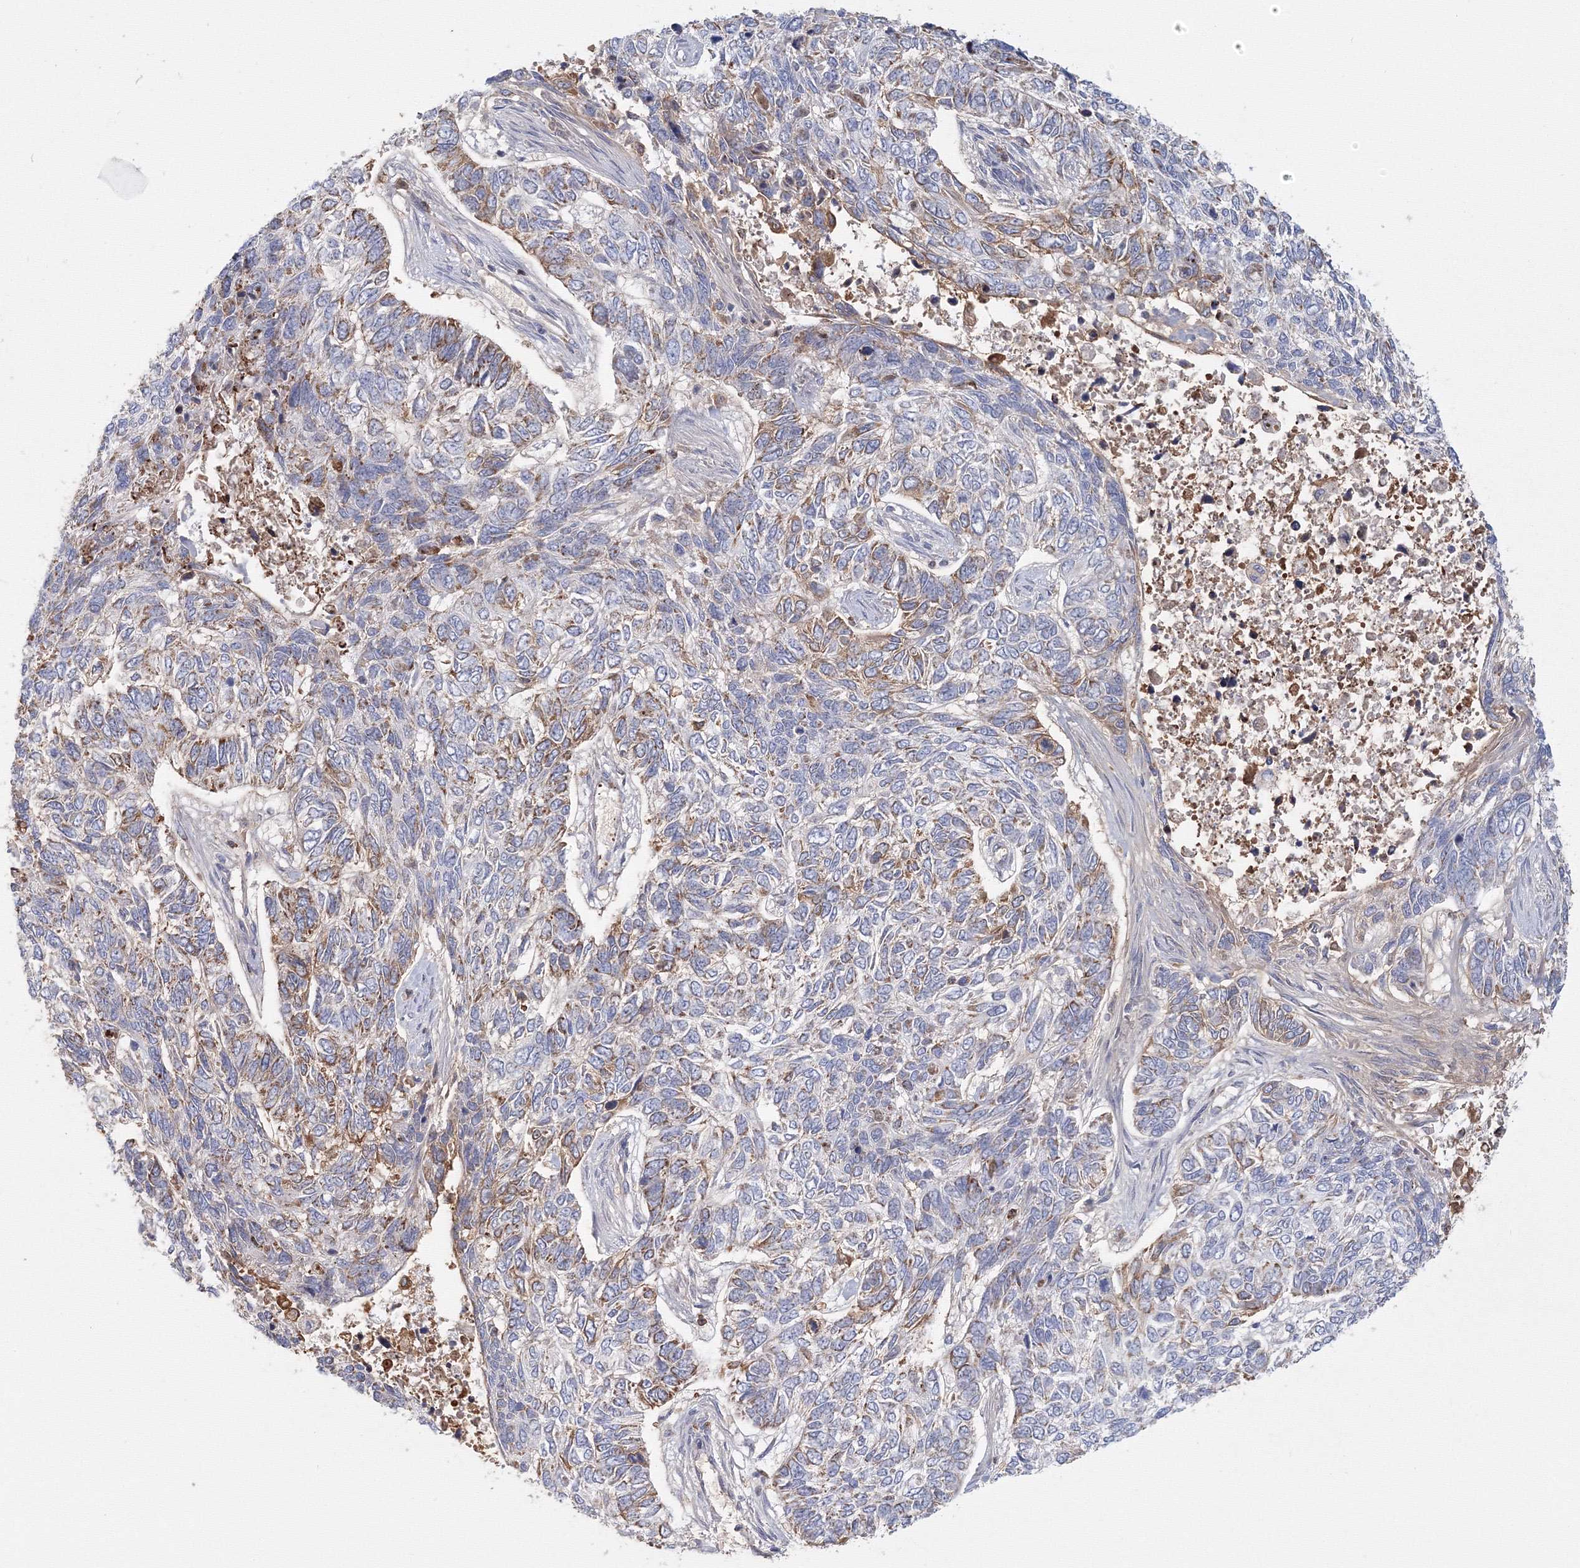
{"staining": {"intensity": "moderate", "quantity": ">75%", "location": "cytoplasmic/membranous"}, "tissue": "skin cancer", "cell_type": "Tumor cells", "image_type": "cancer", "snomed": [{"axis": "morphology", "description": "Basal cell carcinoma"}, {"axis": "topography", "description": "Skin"}], "caption": "DAB immunohistochemical staining of human skin cancer demonstrates moderate cytoplasmic/membranous protein expression in approximately >75% of tumor cells. (Stains: DAB in brown, nuclei in blue, Microscopy: brightfield microscopy at high magnification).", "gene": "GRPEL1", "patient": {"sex": "female", "age": 65}}